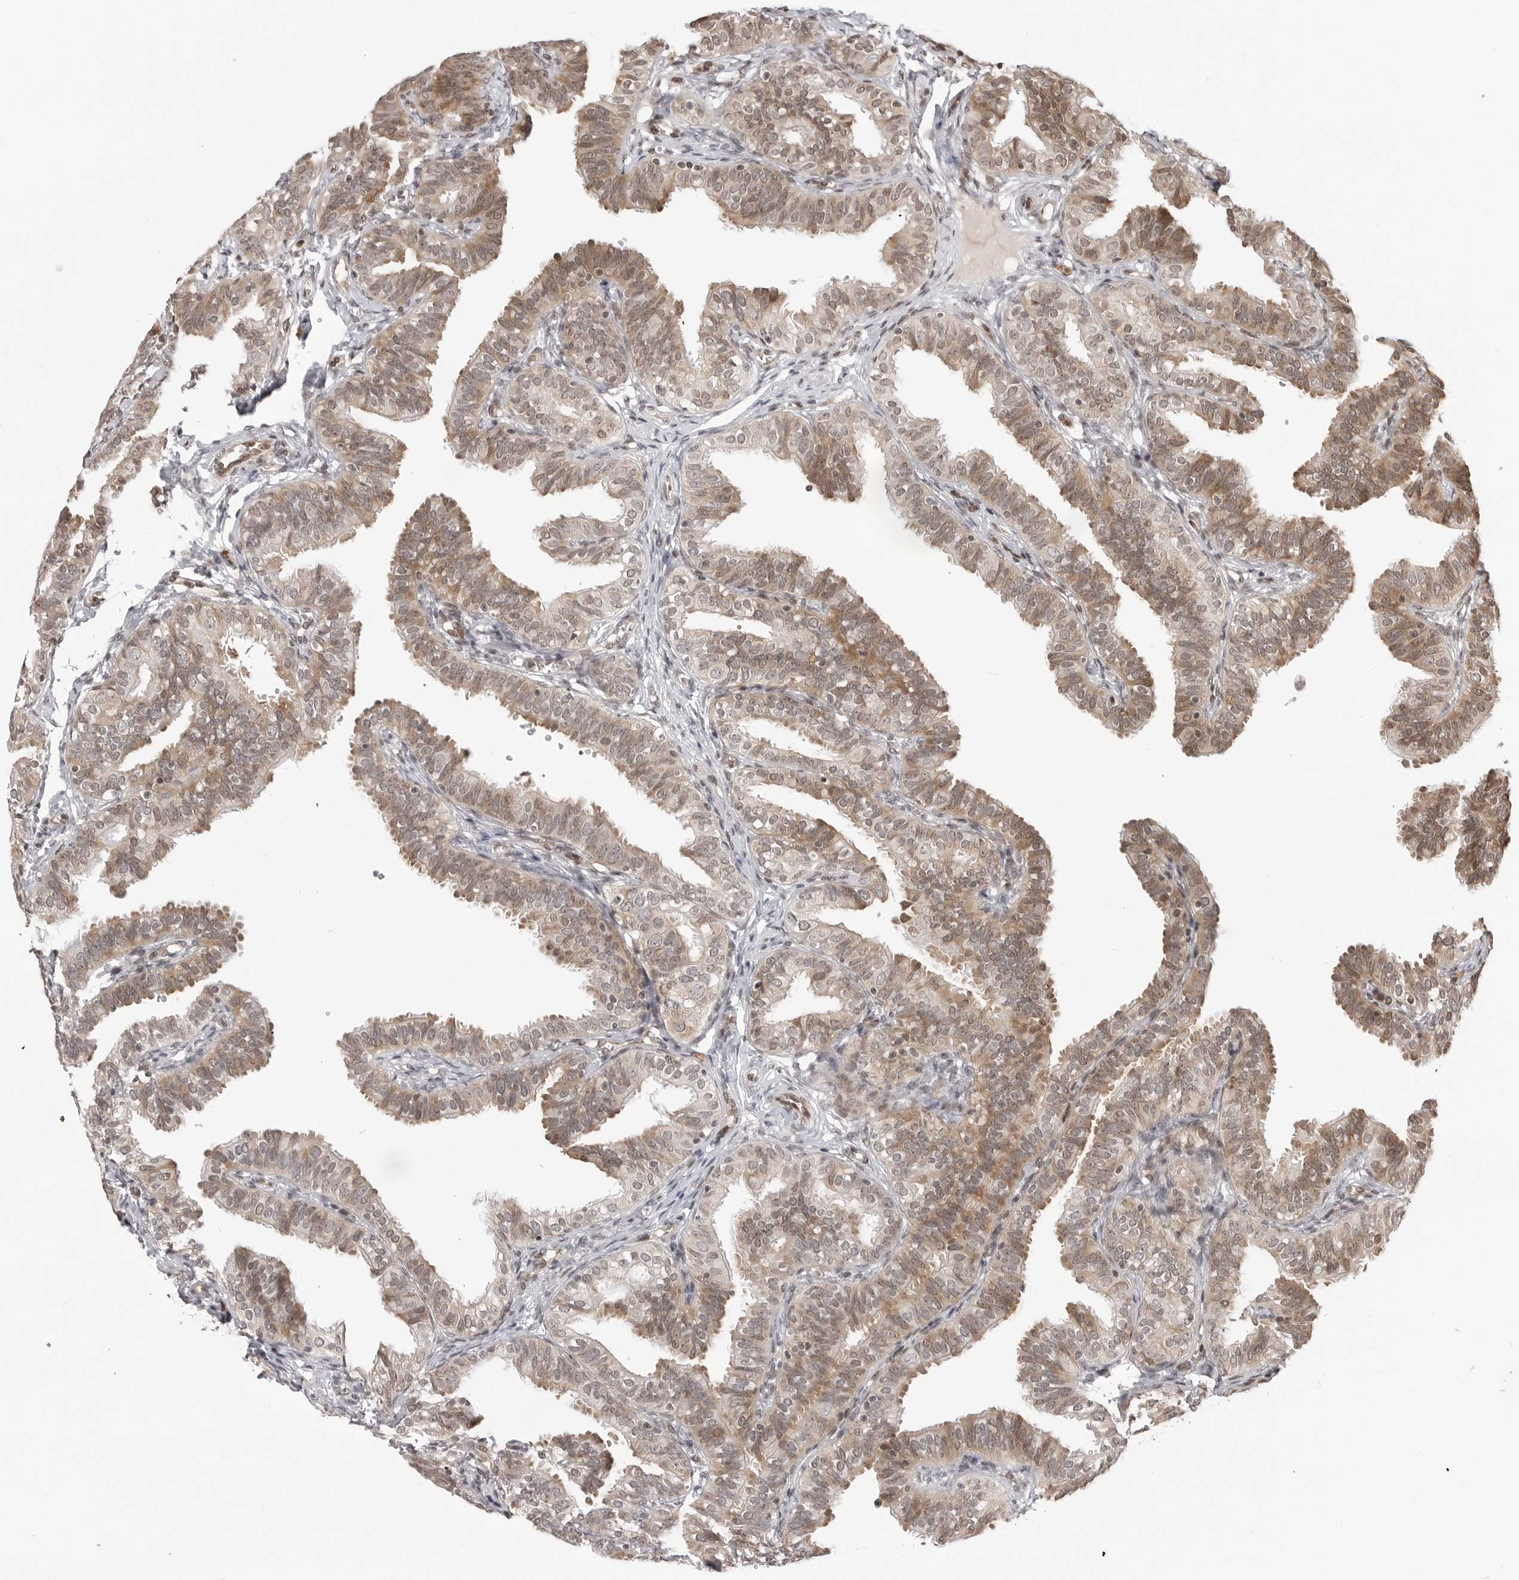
{"staining": {"intensity": "moderate", "quantity": "25%-75%", "location": "cytoplasmic/membranous,nuclear"}, "tissue": "fallopian tube", "cell_type": "Glandular cells", "image_type": "normal", "snomed": [{"axis": "morphology", "description": "Normal tissue, NOS"}, {"axis": "topography", "description": "Fallopian tube"}], "caption": "High-magnification brightfield microscopy of benign fallopian tube stained with DAB (brown) and counterstained with hematoxylin (blue). glandular cells exhibit moderate cytoplasmic/membranous,nuclear expression is seen in about25%-75% of cells. Nuclei are stained in blue.", "gene": "C8orf33", "patient": {"sex": "female", "age": 35}}